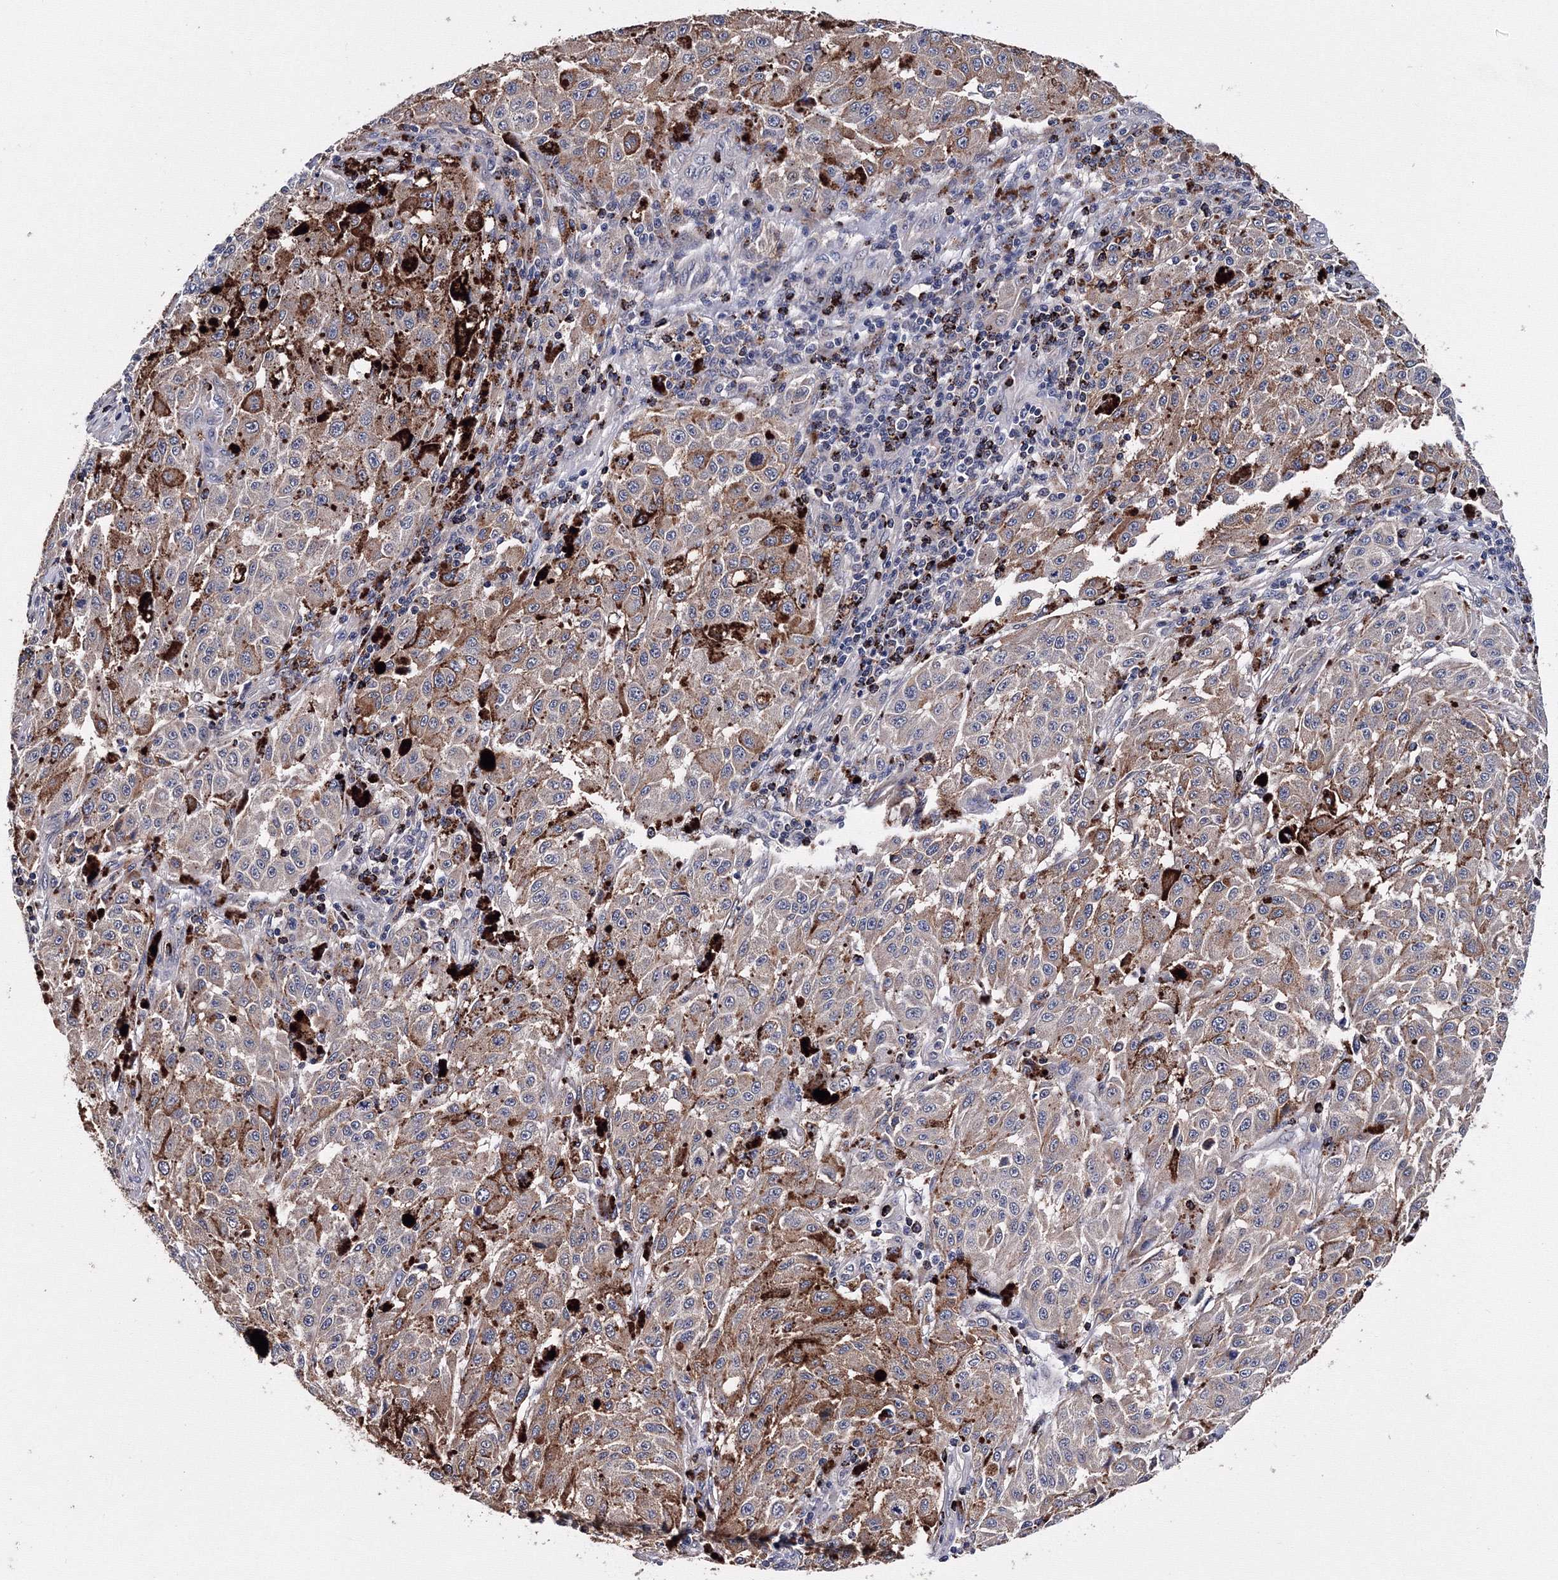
{"staining": {"intensity": "weak", "quantity": "<25%", "location": "cytoplasmic/membranous"}, "tissue": "melanoma", "cell_type": "Tumor cells", "image_type": "cancer", "snomed": [{"axis": "morphology", "description": "Malignant melanoma, NOS"}, {"axis": "topography", "description": "Skin"}], "caption": "Immunohistochemical staining of malignant melanoma shows no significant expression in tumor cells. (DAB (3,3'-diaminobenzidine) immunohistochemistry (IHC) with hematoxylin counter stain).", "gene": "PHYKPL", "patient": {"sex": "female", "age": 64}}